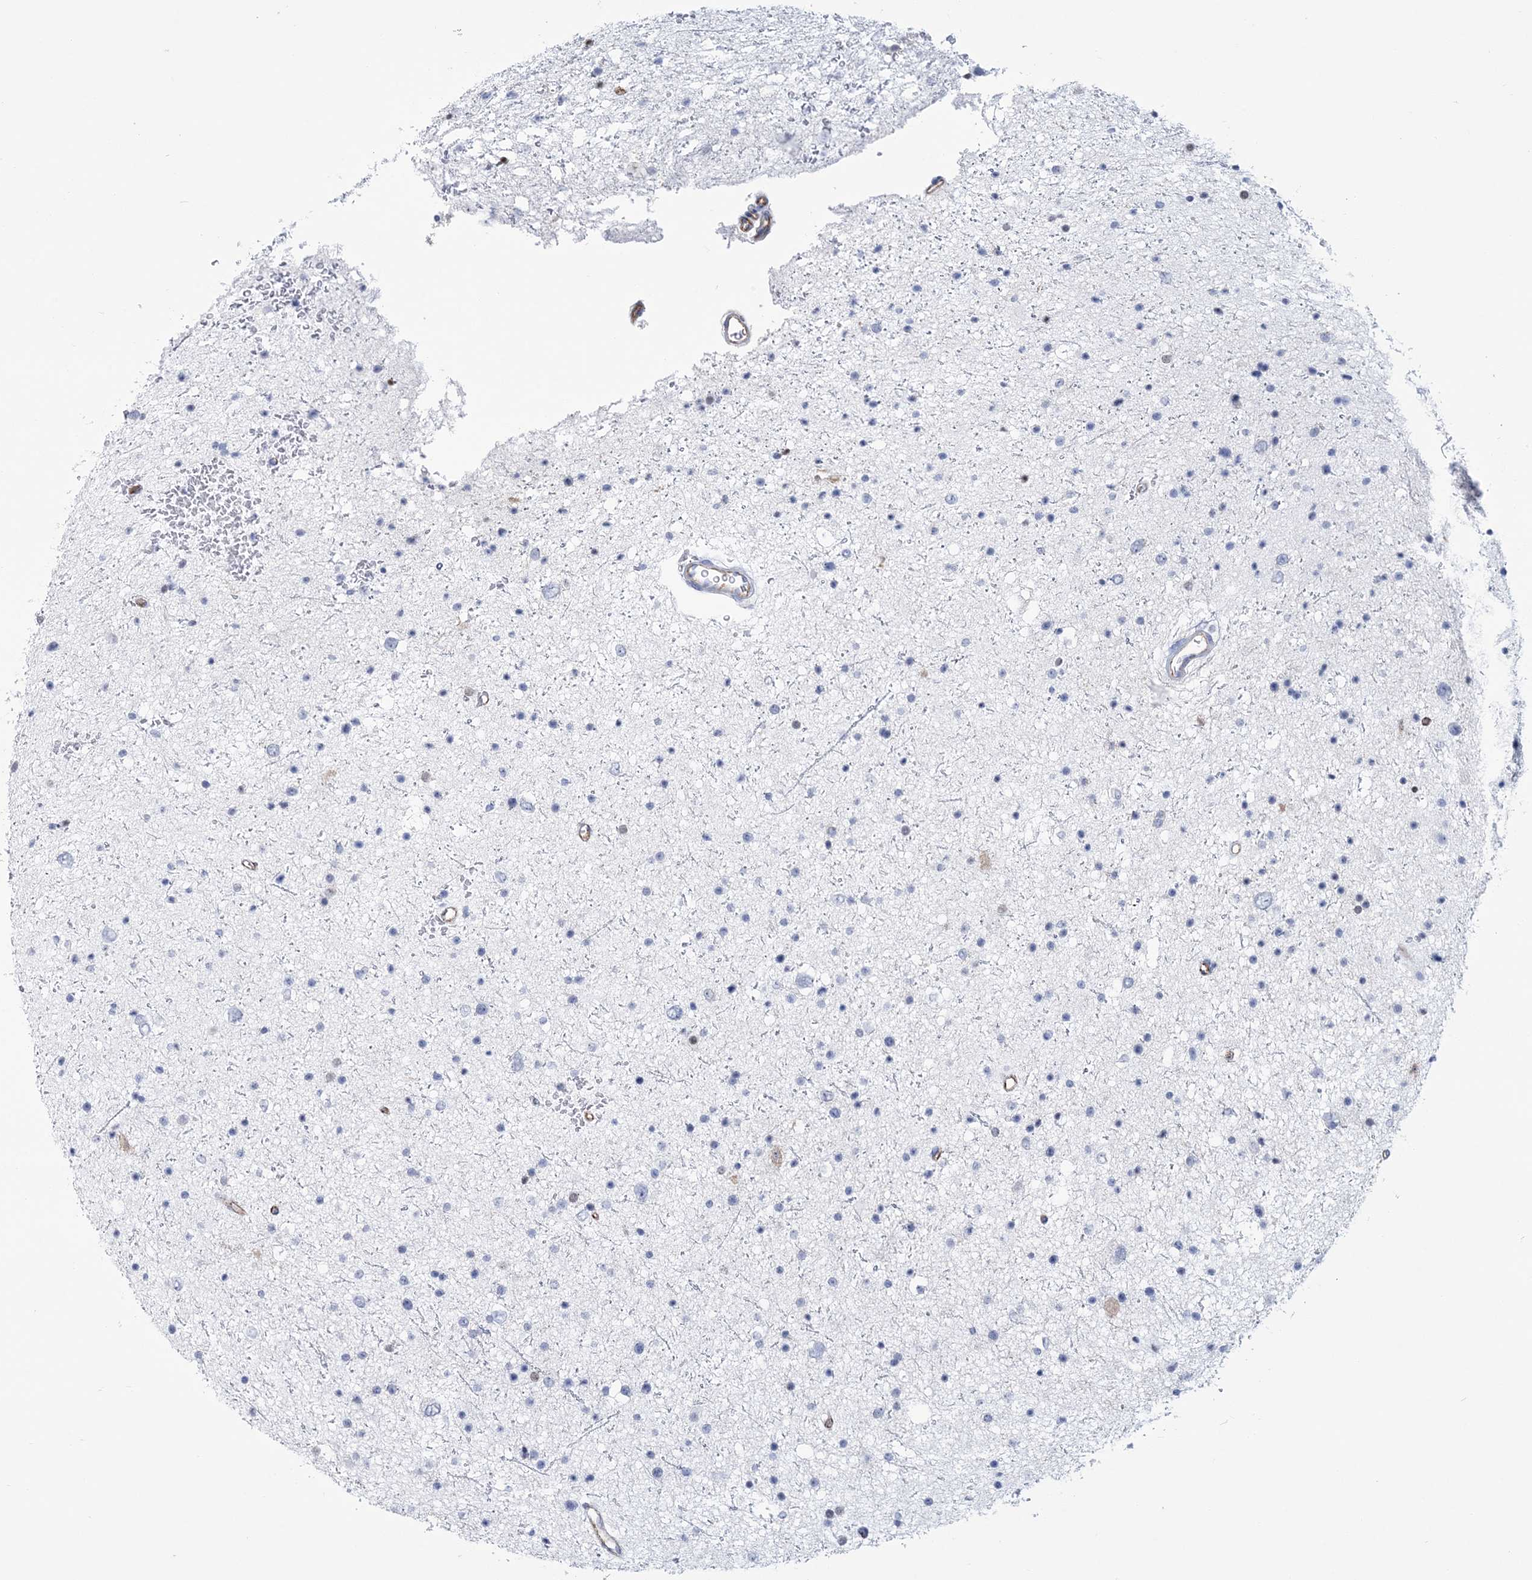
{"staining": {"intensity": "negative", "quantity": "none", "location": "none"}, "tissue": "glioma", "cell_type": "Tumor cells", "image_type": "cancer", "snomed": [{"axis": "morphology", "description": "Glioma, malignant, Low grade"}, {"axis": "topography", "description": "Brain"}], "caption": "Malignant low-grade glioma was stained to show a protein in brown. There is no significant positivity in tumor cells. The staining is performed using DAB (3,3'-diaminobenzidine) brown chromogen with nuclei counter-stained in using hematoxylin.", "gene": "RAB11FIP5", "patient": {"sex": "female", "age": 37}}